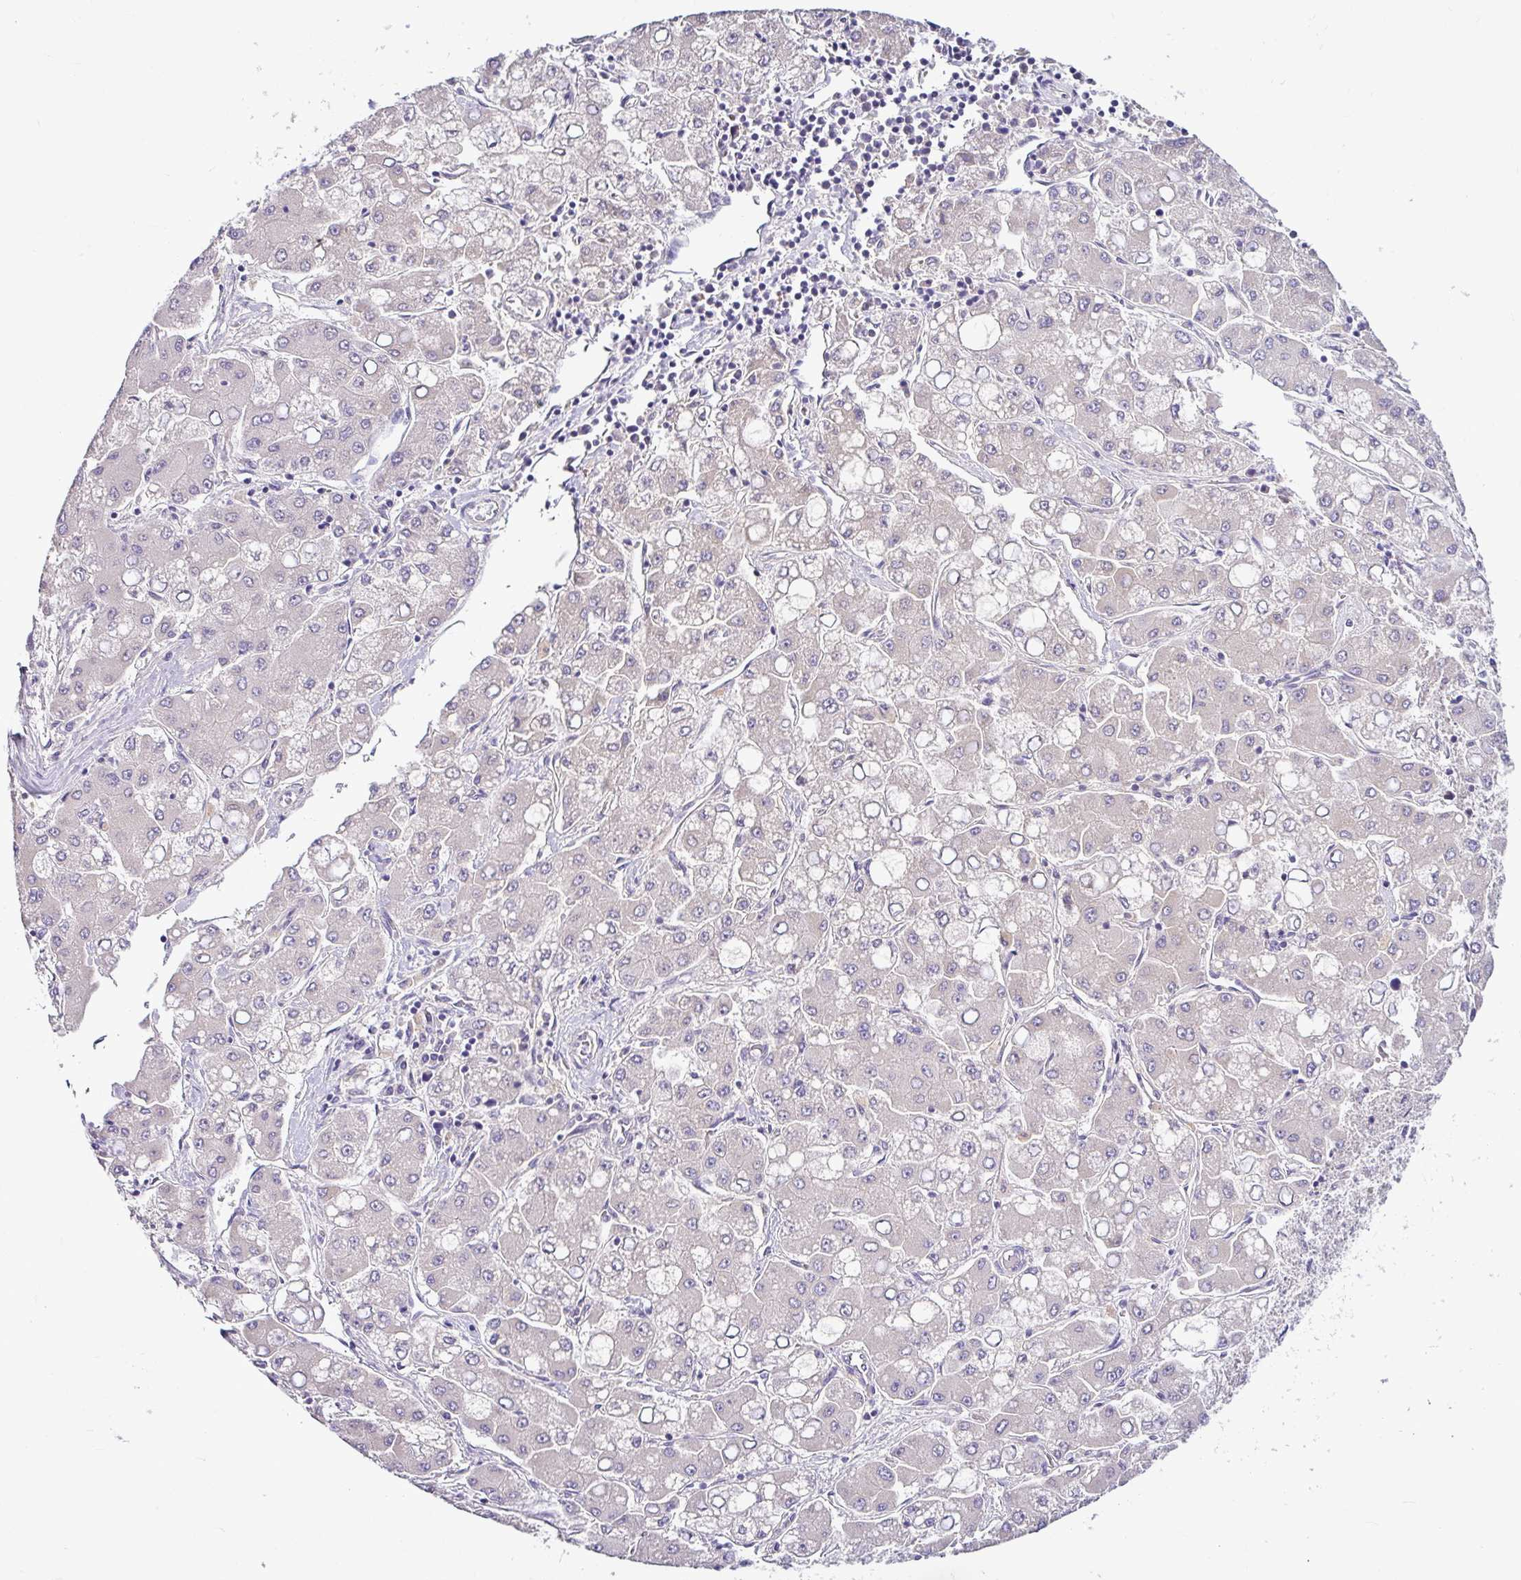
{"staining": {"intensity": "negative", "quantity": "none", "location": "none"}, "tissue": "liver cancer", "cell_type": "Tumor cells", "image_type": "cancer", "snomed": [{"axis": "morphology", "description": "Carcinoma, Hepatocellular, NOS"}, {"axis": "topography", "description": "Liver"}], "caption": "High magnification brightfield microscopy of liver cancer (hepatocellular carcinoma) stained with DAB (brown) and counterstained with hematoxylin (blue): tumor cells show no significant positivity.", "gene": "LARS1", "patient": {"sex": "male", "age": 40}}